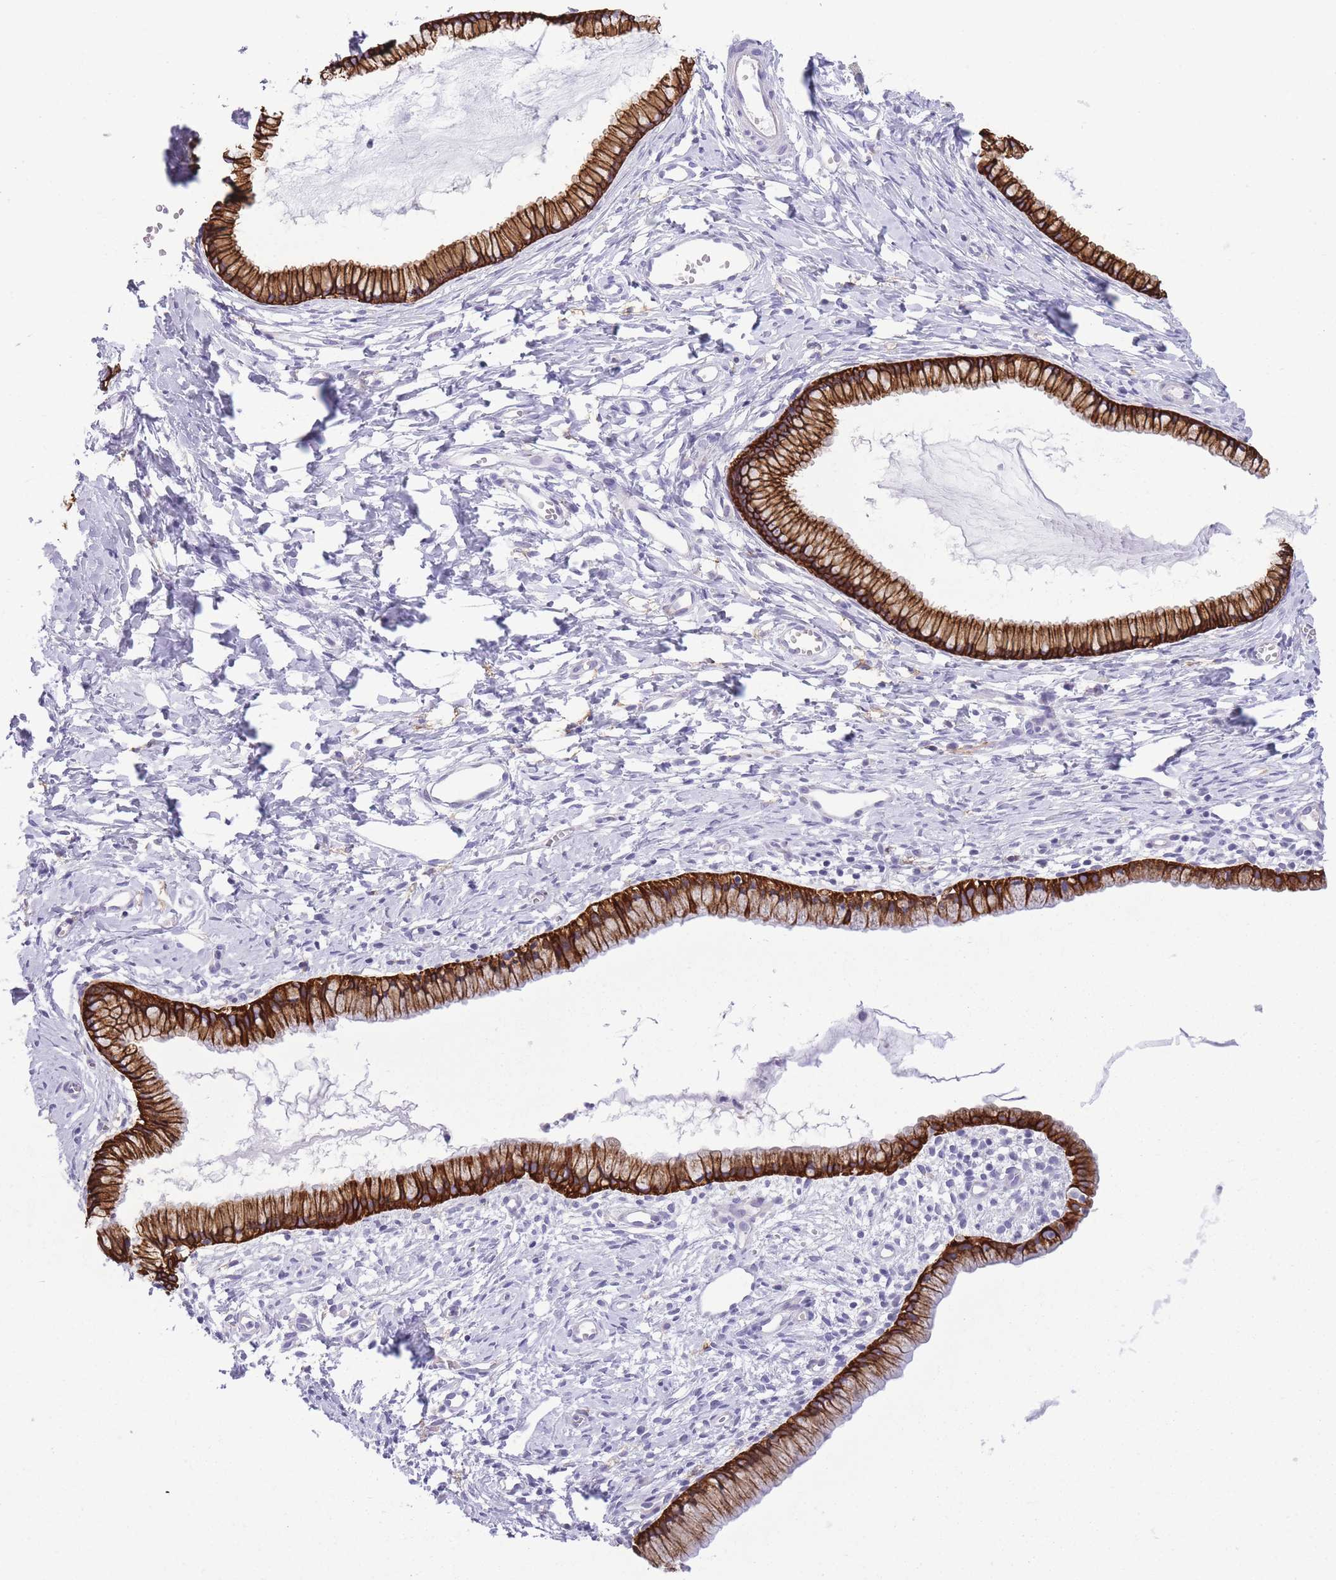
{"staining": {"intensity": "strong", "quantity": ">75%", "location": "cytoplasmic/membranous"}, "tissue": "cervix", "cell_type": "Glandular cells", "image_type": "normal", "snomed": [{"axis": "morphology", "description": "Normal tissue, NOS"}, {"axis": "topography", "description": "Cervix"}], "caption": "Benign cervix exhibits strong cytoplasmic/membranous expression in approximately >75% of glandular cells, visualized by immunohistochemistry.", "gene": "RADX", "patient": {"sex": "female", "age": 40}}